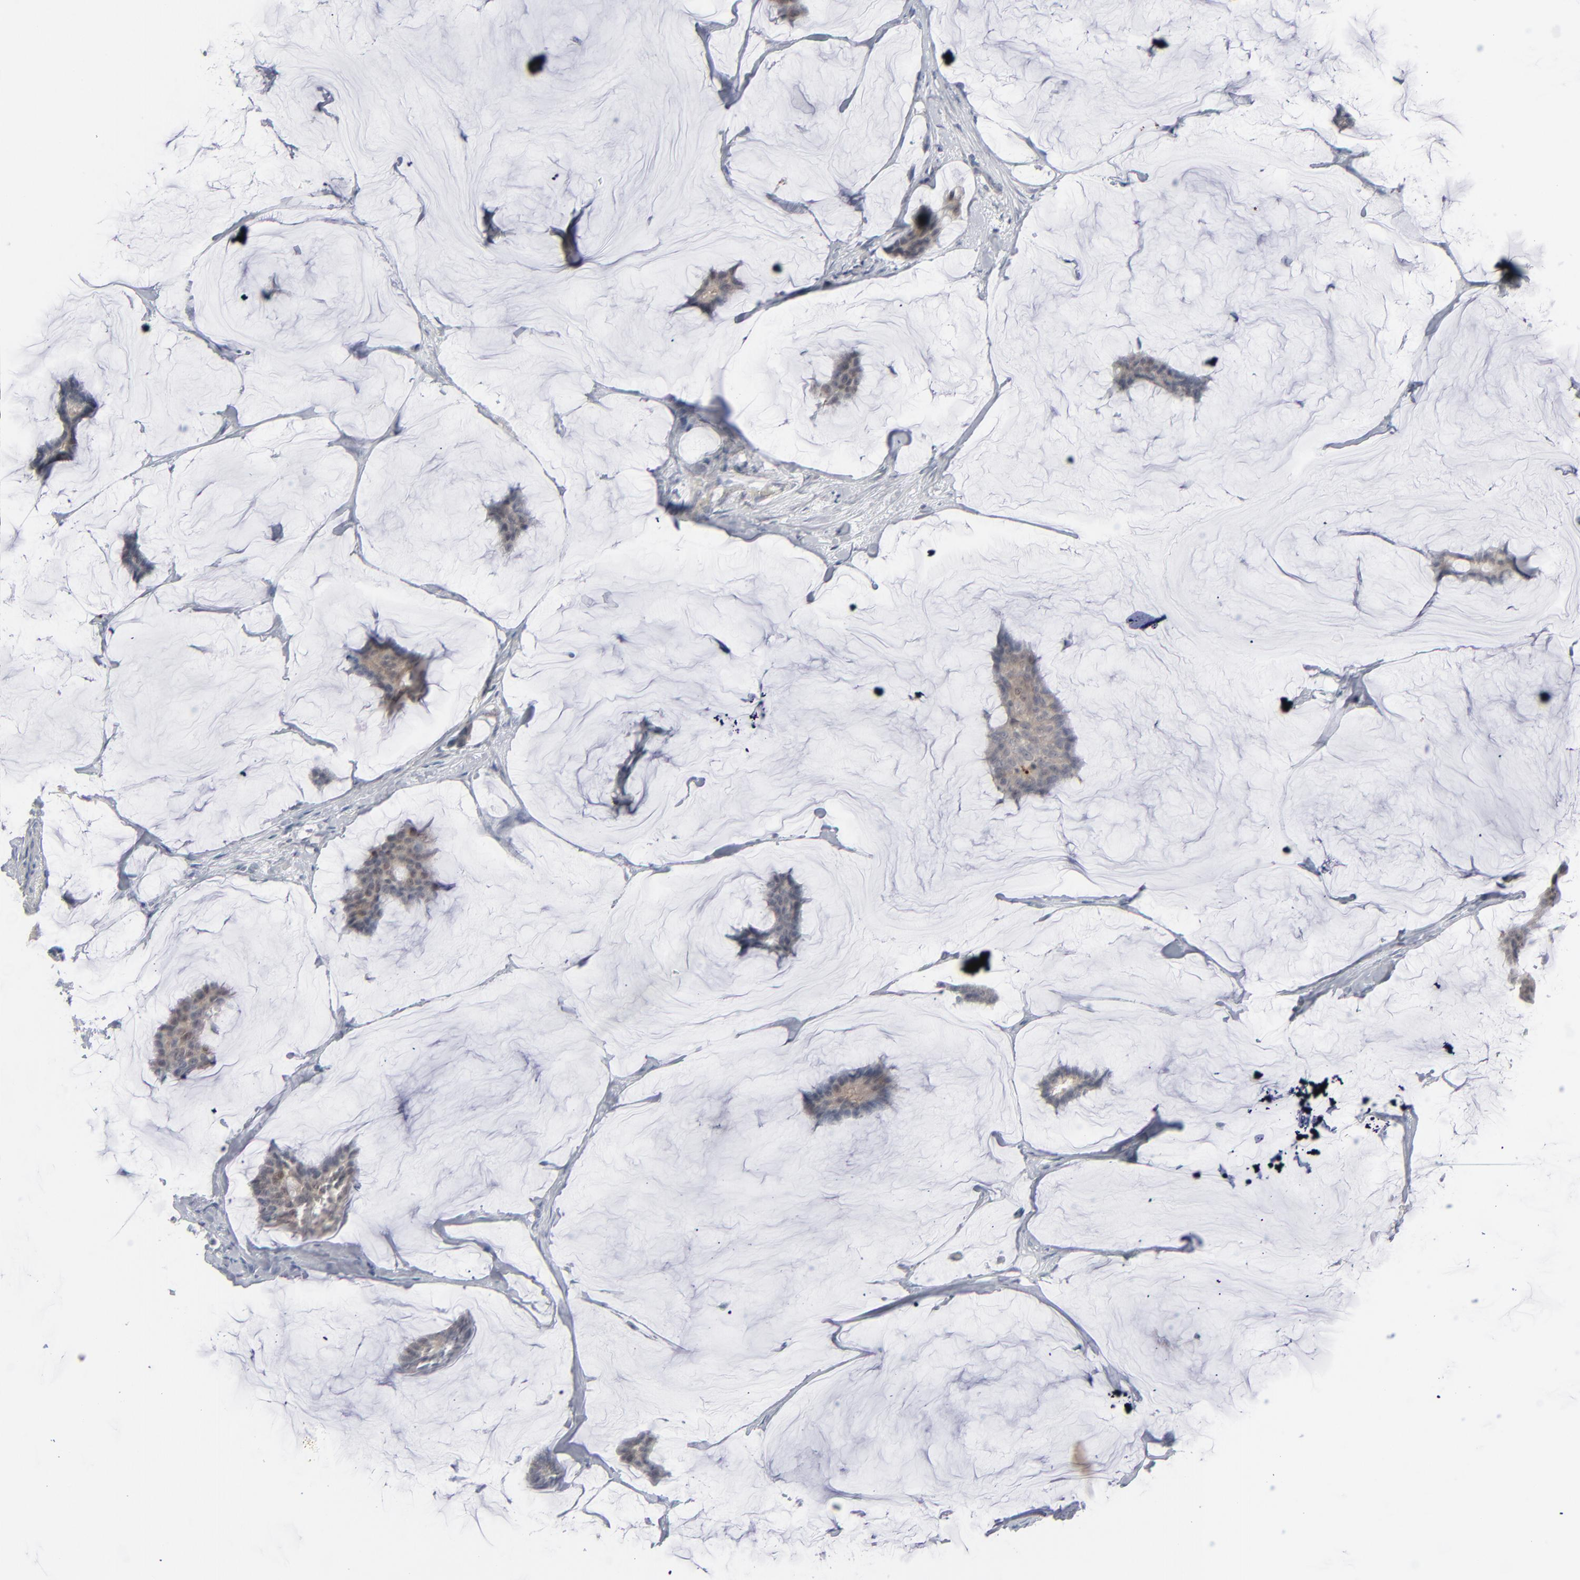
{"staining": {"intensity": "moderate", "quantity": ">75%", "location": "cytoplasmic/membranous"}, "tissue": "breast cancer", "cell_type": "Tumor cells", "image_type": "cancer", "snomed": [{"axis": "morphology", "description": "Duct carcinoma"}, {"axis": "topography", "description": "Breast"}], "caption": "Immunohistochemistry (IHC) of breast cancer (invasive ductal carcinoma) demonstrates medium levels of moderate cytoplasmic/membranous expression in about >75% of tumor cells.", "gene": "POF1B", "patient": {"sex": "female", "age": 93}}